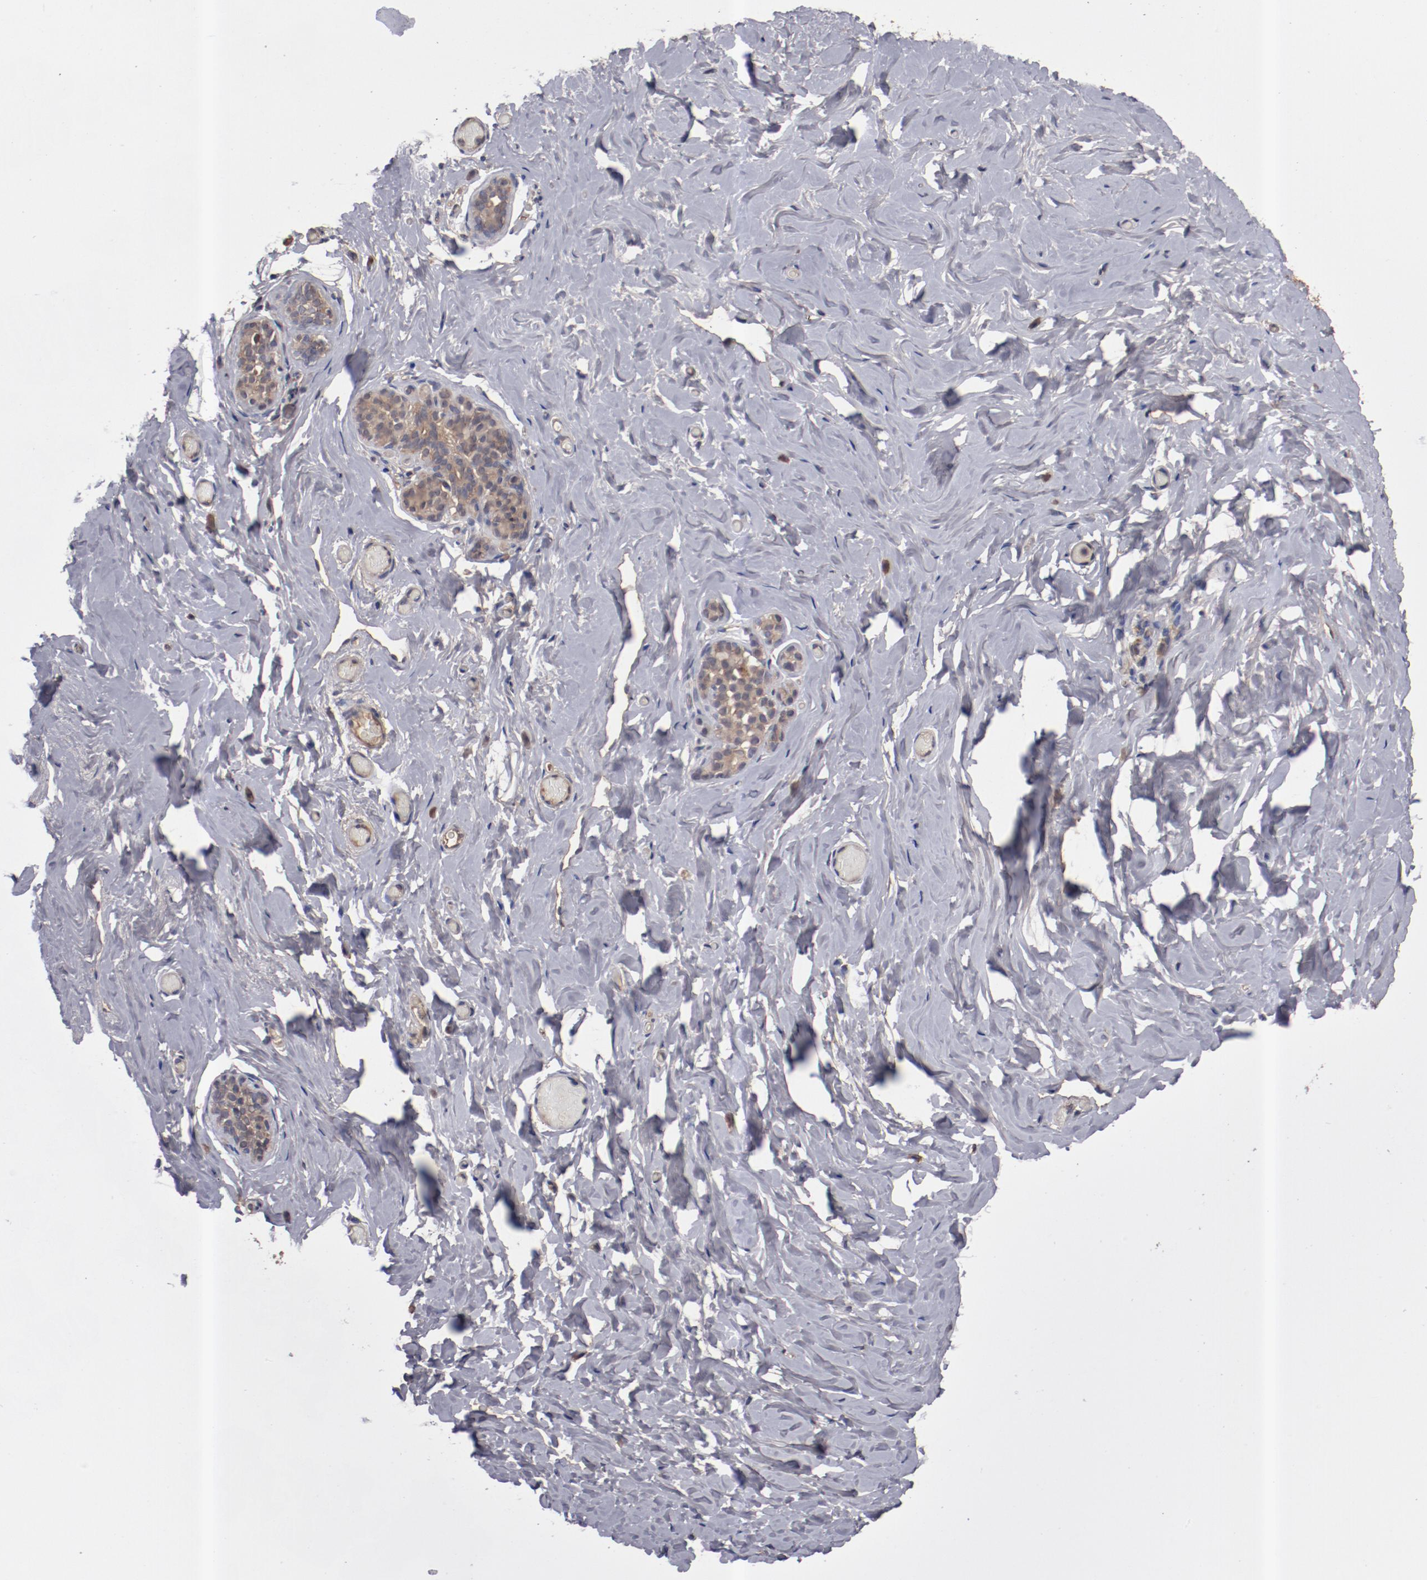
{"staining": {"intensity": "moderate", "quantity": ">75%", "location": "cytoplasmic/membranous"}, "tissue": "breast", "cell_type": "Glandular cells", "image_type": "normal", "snomed": [{"axis": "morphology", "description": "Normal tissue, NOS"}, {"axis": "topography", "description": "Breast"}], "caption": "A photomicrograph showing moderate cytoplasmic/membranous positivity in approximately >75% of glandular cells in unremarkable breast, as visualized by brown immunohistochemical staining.", "gene": "DNAAF2", "patient": {"sex": "female", "age": 75}}